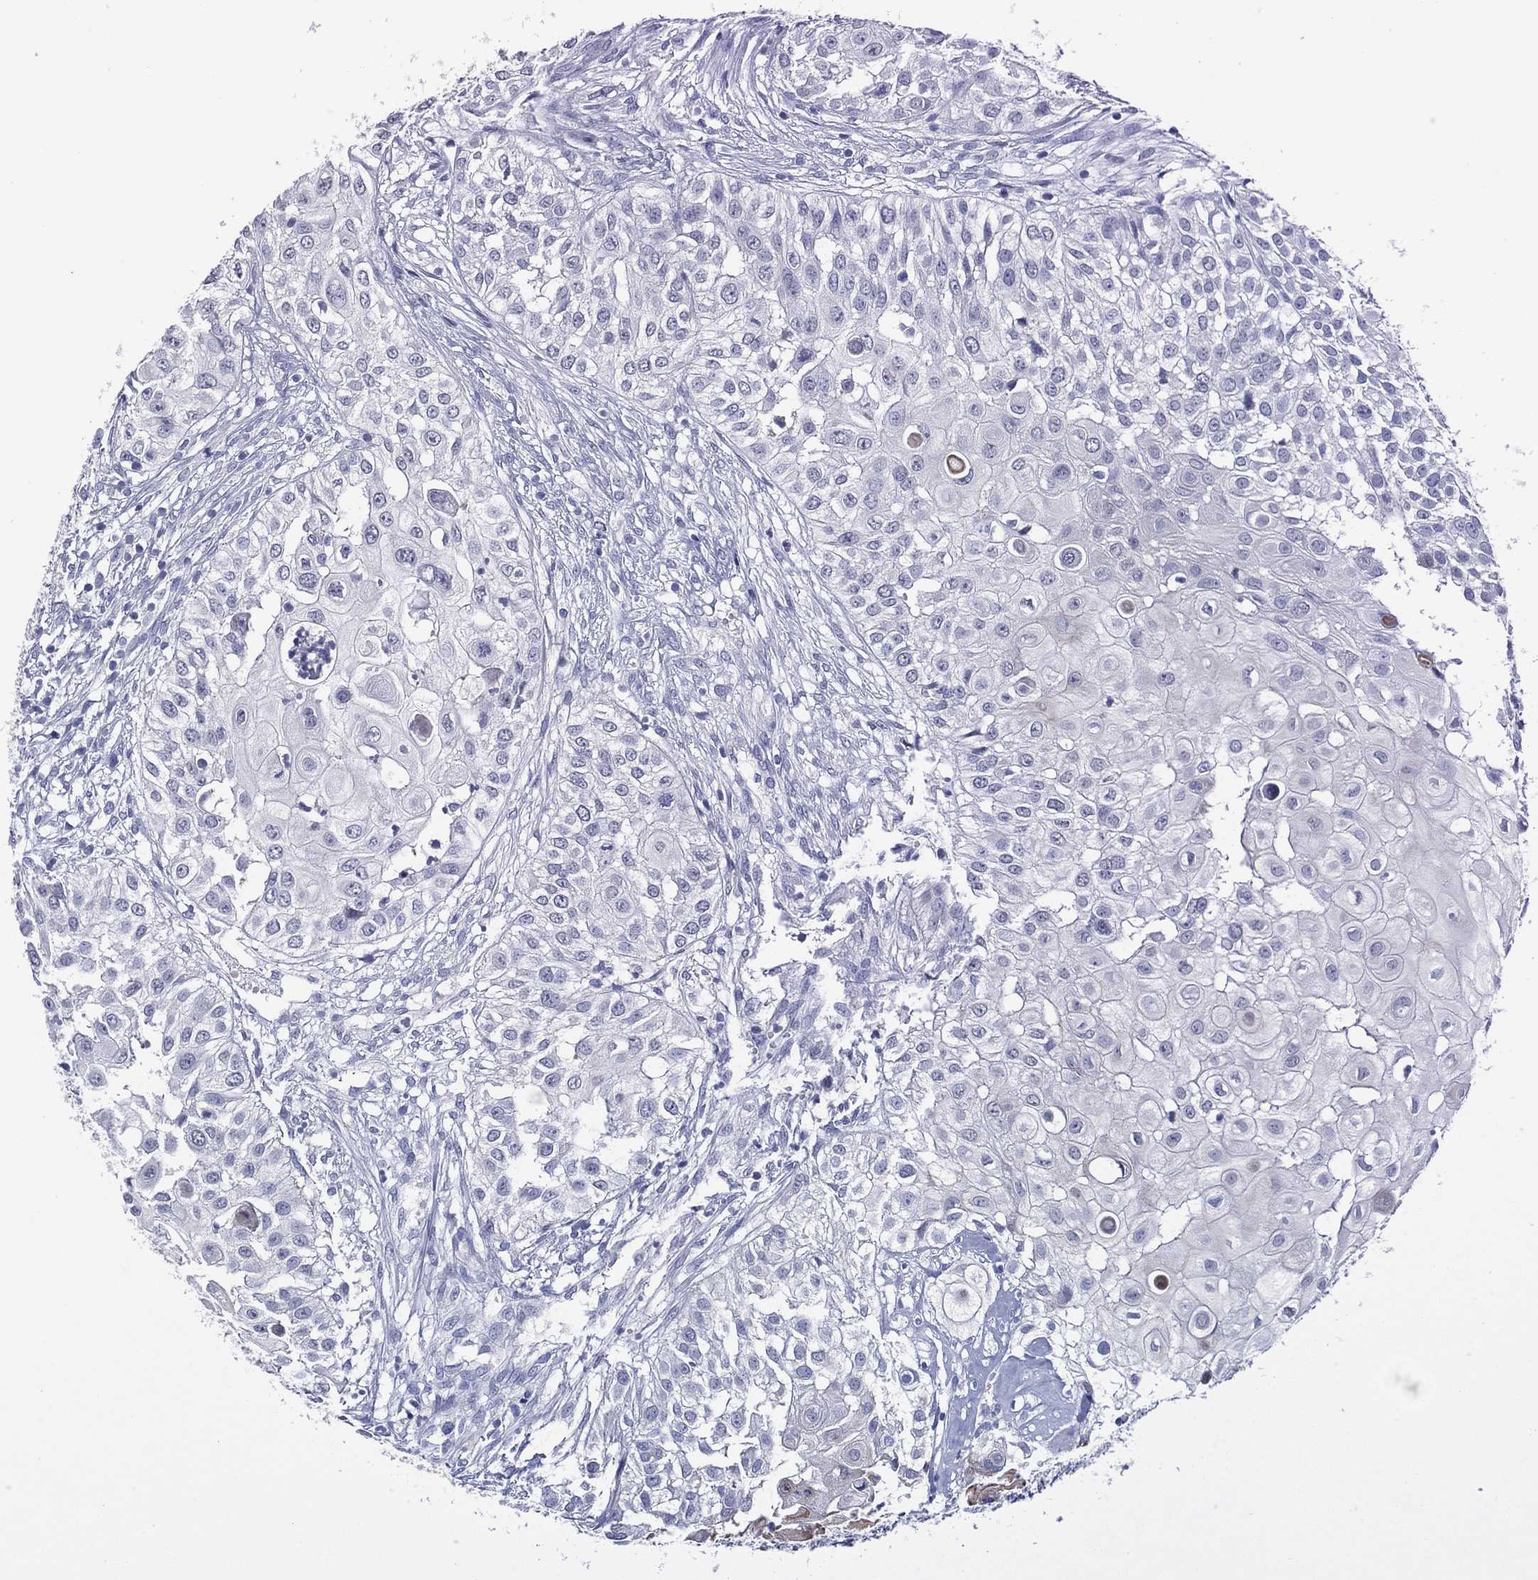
{"staining": {"intensity": "negative", "quantity": "none", "location": "none"}, "tissue": "urothelial cancer", "cell_type": "Tumor cells", "image_type": "cancer", "snomed": [{"axis": "morphology", "description": "Urothelial carcinoma, High grade"}, {"axis": "topography", "description": "Urinary bladder"}], "caption": "IHC of urothelial cancer exhibits no expression in tumor cells. Nuclei are stained in blue.", "gene": "TRIM31", "patient": {"sex": "female", "age": 79}}